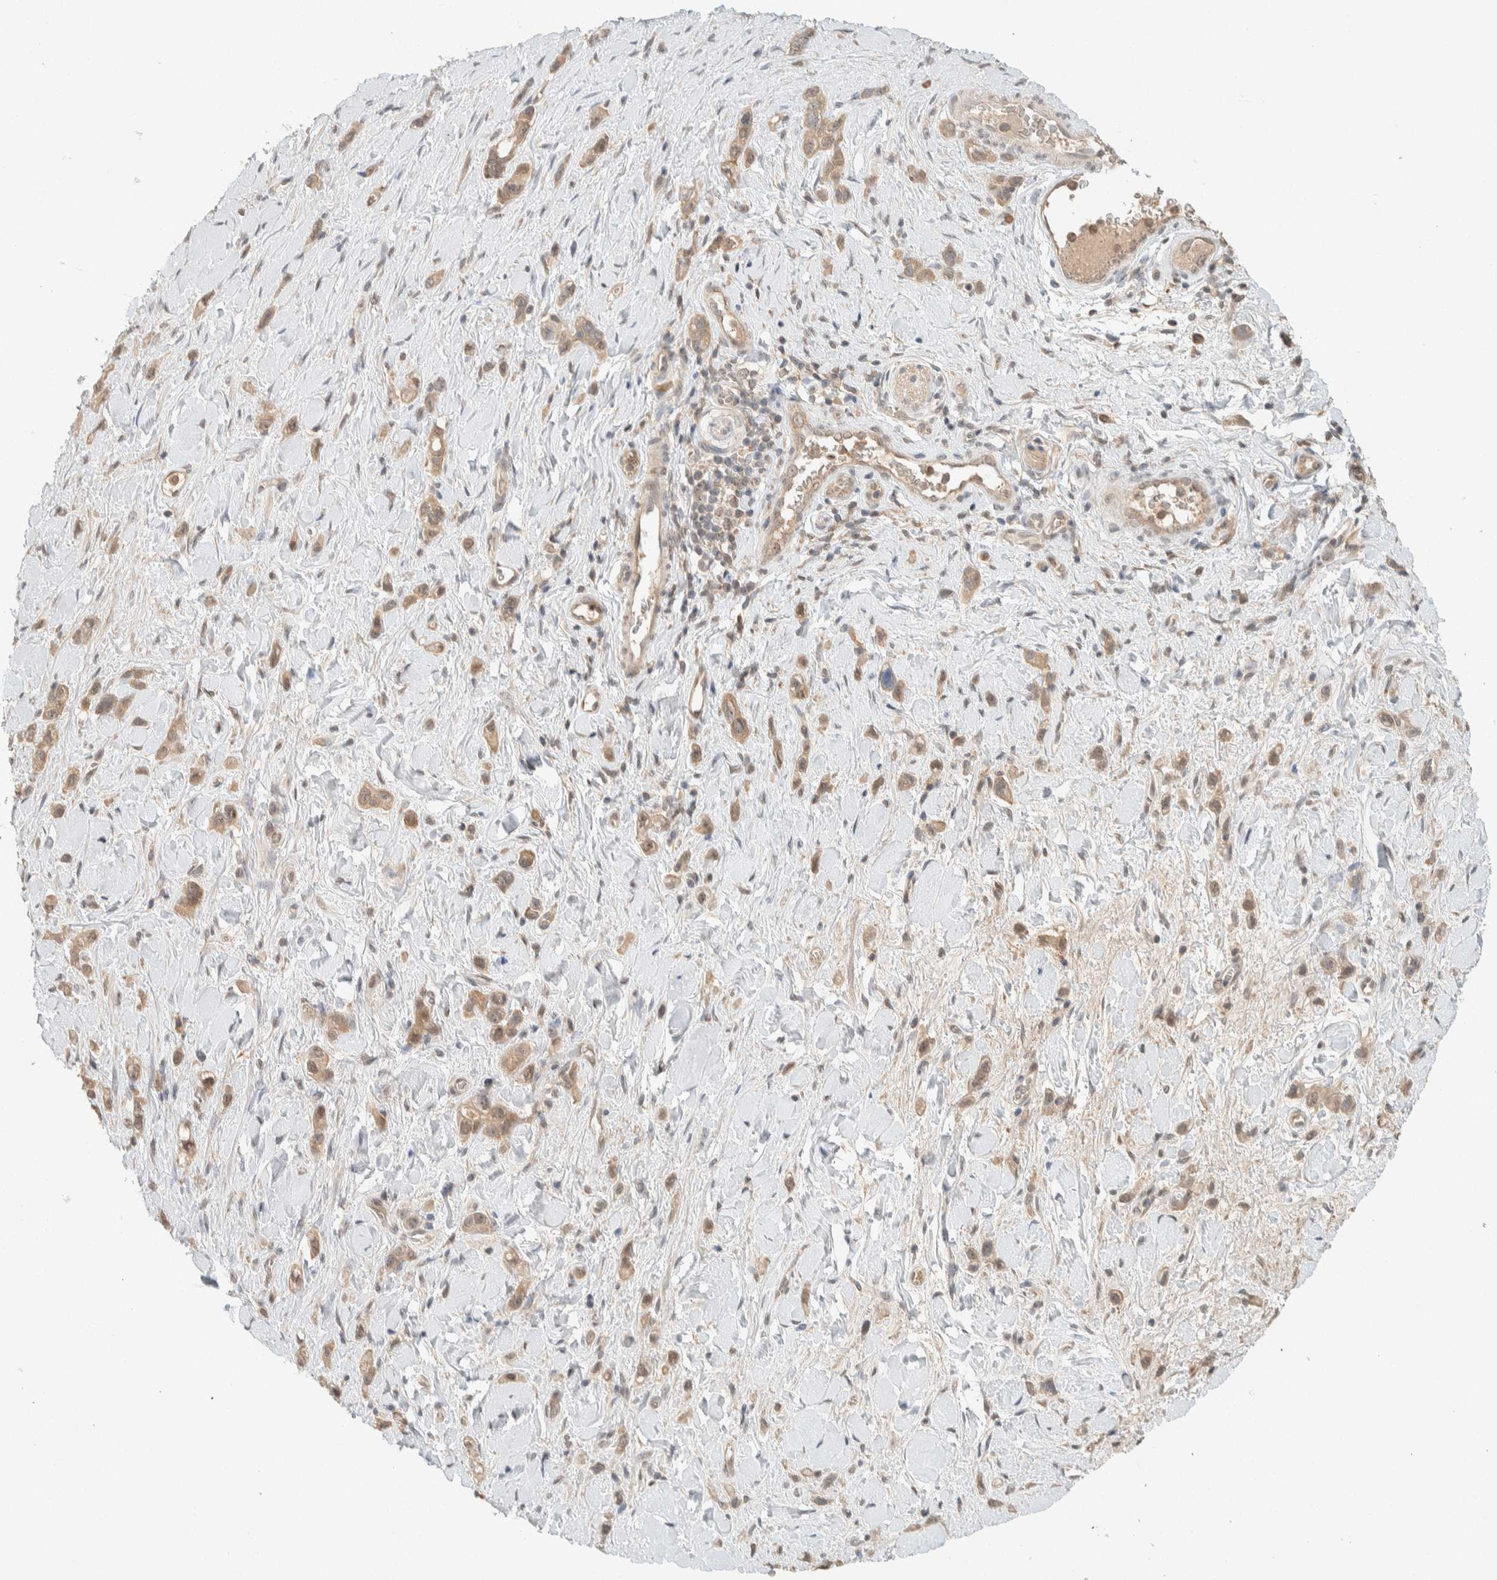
{"staining": {"intensity": "weak", "quantity": ">75%", "location": "cytoplasmic/membranous,nuclear"}, "tissue": "stomach cancer", "cell_type": "Tumor cells", "image_type": "cancer", "snomed": [{"axis": "morphology", "description": "Adenocarcinoma, NOS"}, {"axis": "topography", "description": "Stomach"}], "caption": "Immunohistochemistry (IHC) photomicrograph of adenocarcinoma (stomach) stained for a protein (brown), which exhibits low levels of weak cytoplasmic/membranous and nuclear staining in approximately >75% of tumor cells.", "gene": "ZNF567", "patient": {"sex": "female", "age": 65}}